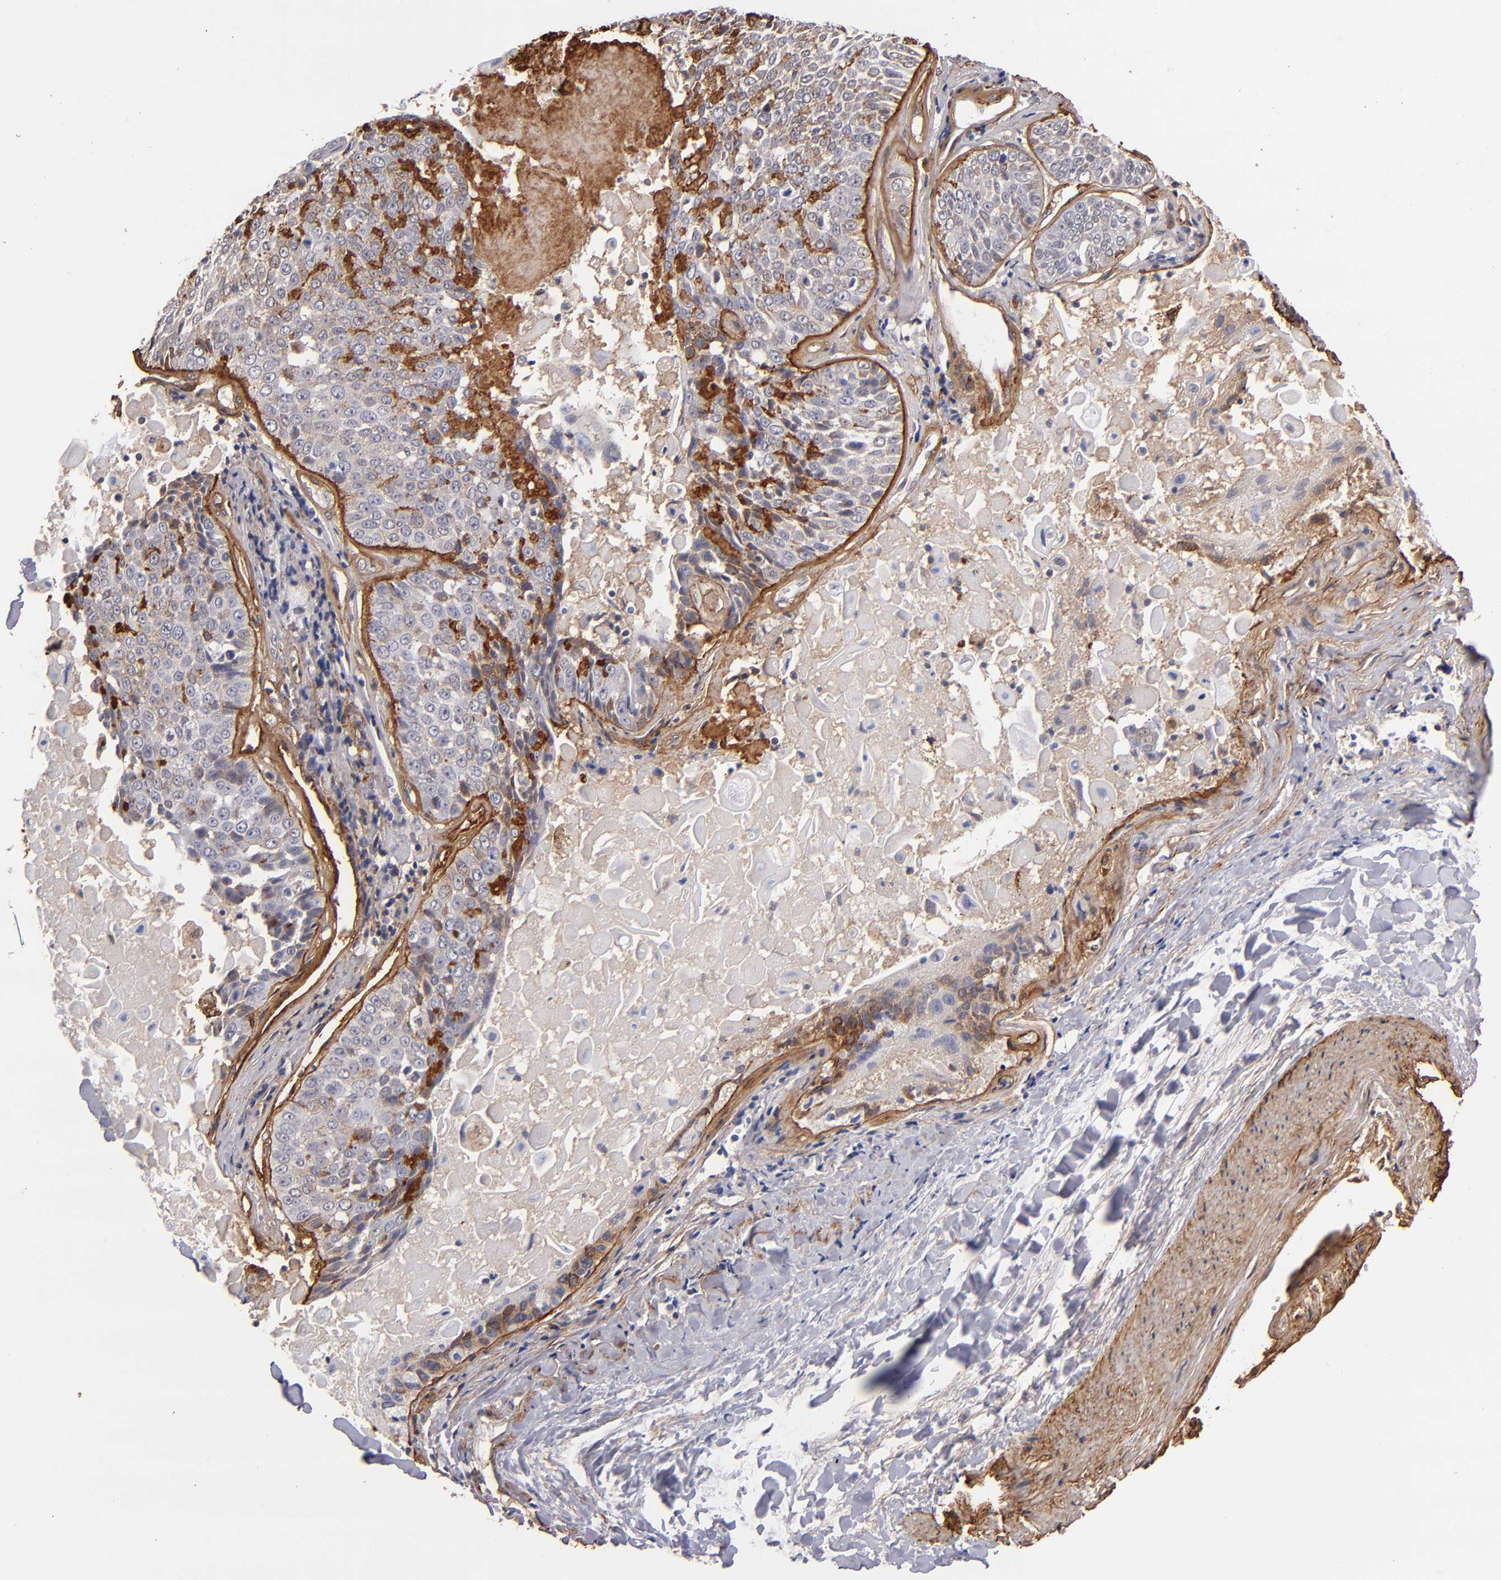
{"staining": {"intensity": "strong", "quantity": ">75%", "location": "cytoplasmic/membranous"}, "tissue": "lung cancer", "cell_type": "Tumor cells", "image_type": "cancer", "snomed": [{"axis": "morphology", "description": "Adenocarcinoma, NOS"}, {"axis": "topography", "description": "Lung"}], "caption": "Adenocarcinoma (lung) stained with DAB (3,3'-diaminobenzidine) immunohistochemistry (IHC) displays high levels of strong cytoplasmic/membranous expression in approximately >75% of tumor cells.", "gene": "LAMC1", "patient": {"sex": "male", "age": 60}}